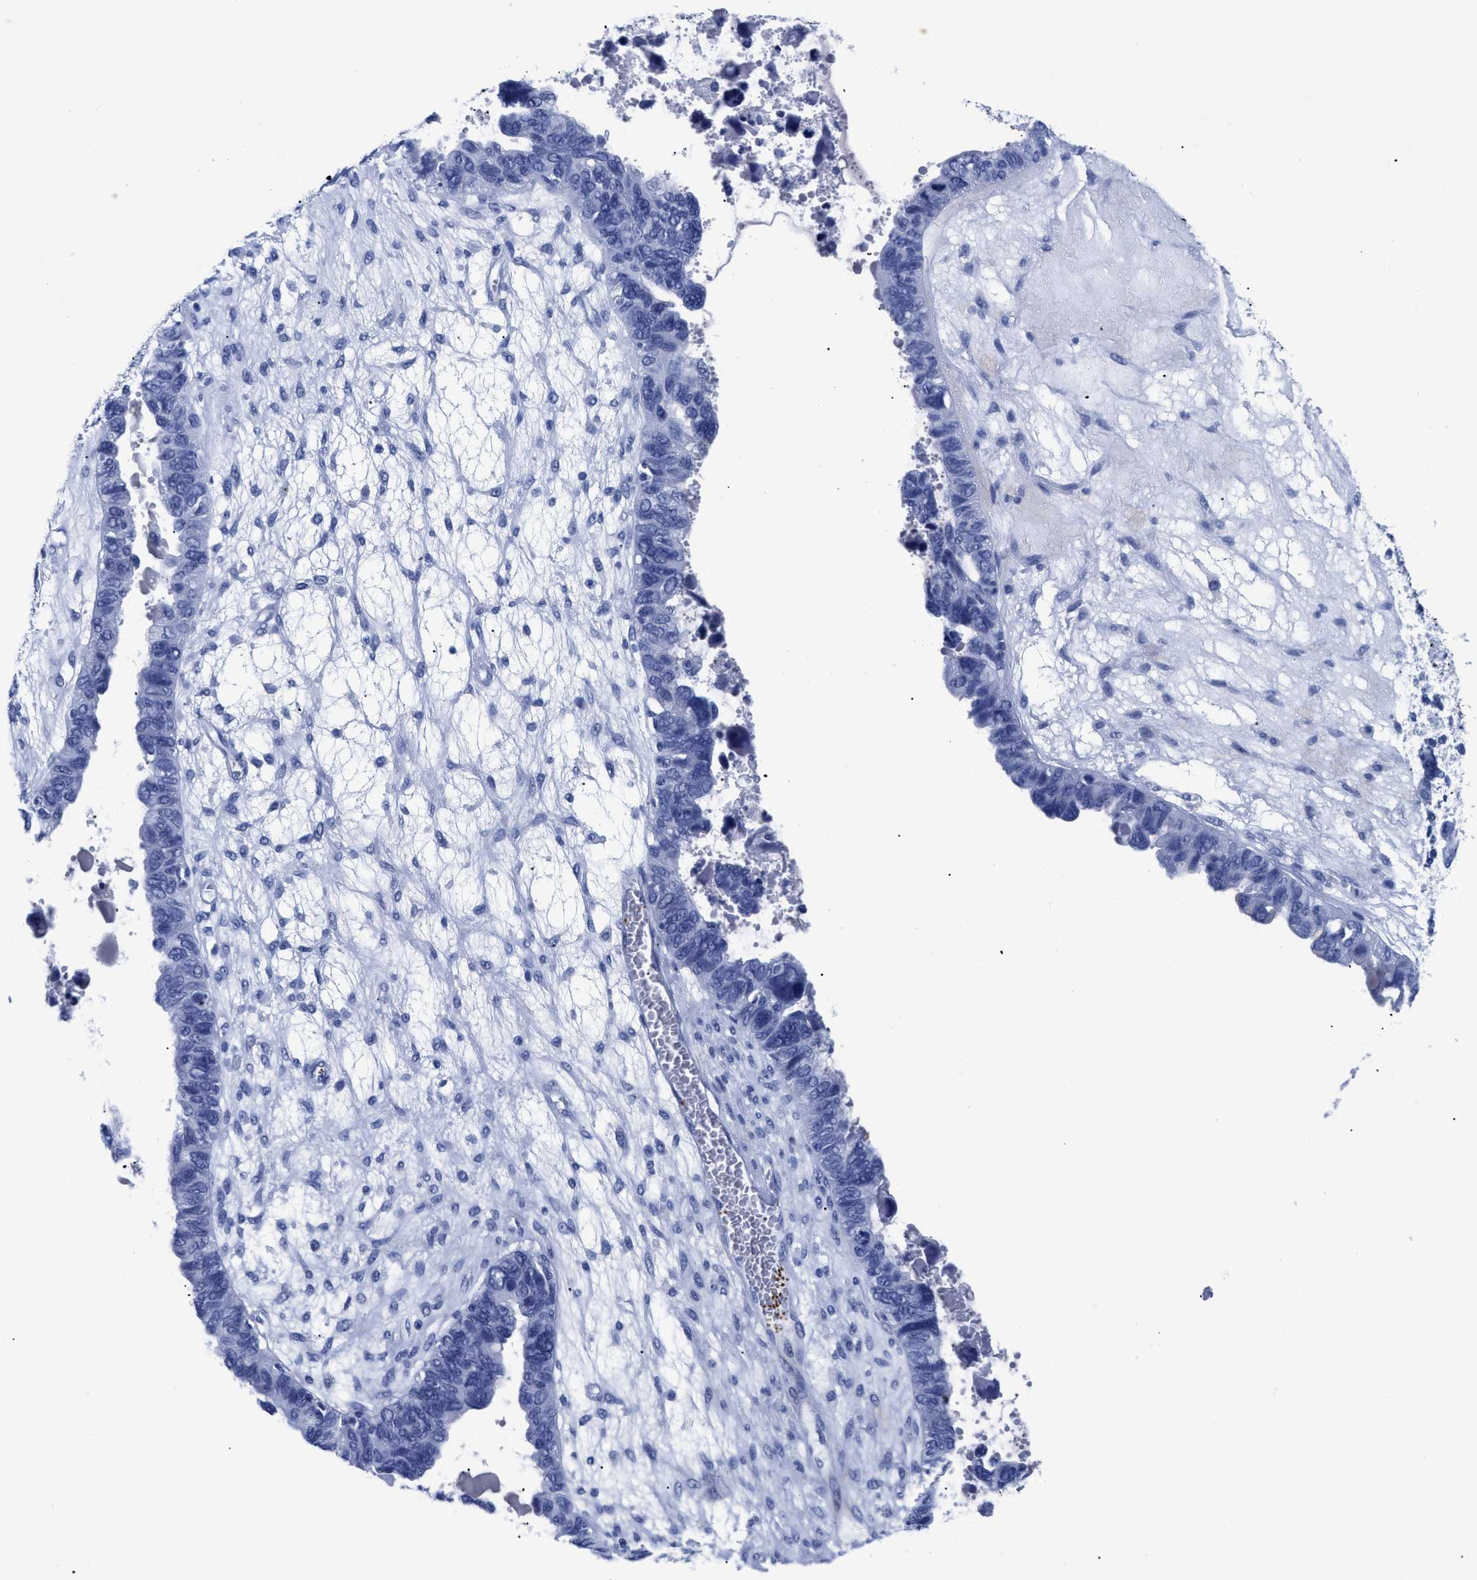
{"staining": {"intensity": "negative", "quantity": "none", "location": "none"}, "tissue": "ovarian cancer", "cell_type": "Tumor cells", "image_type": "cancer", "snomed": [{"axis": "morphology", "description": "Cystadenocarcinoma, serous, NOS"}, {"axis": "topography", "description": "Ovary"}], "caption": "This is an IHC histopathology image of ovarian serous cystadenocarcinoma. There is no staining in tumor cells.", "gene": "TREML1", "patient": {"sex": "female", "age": 79}}